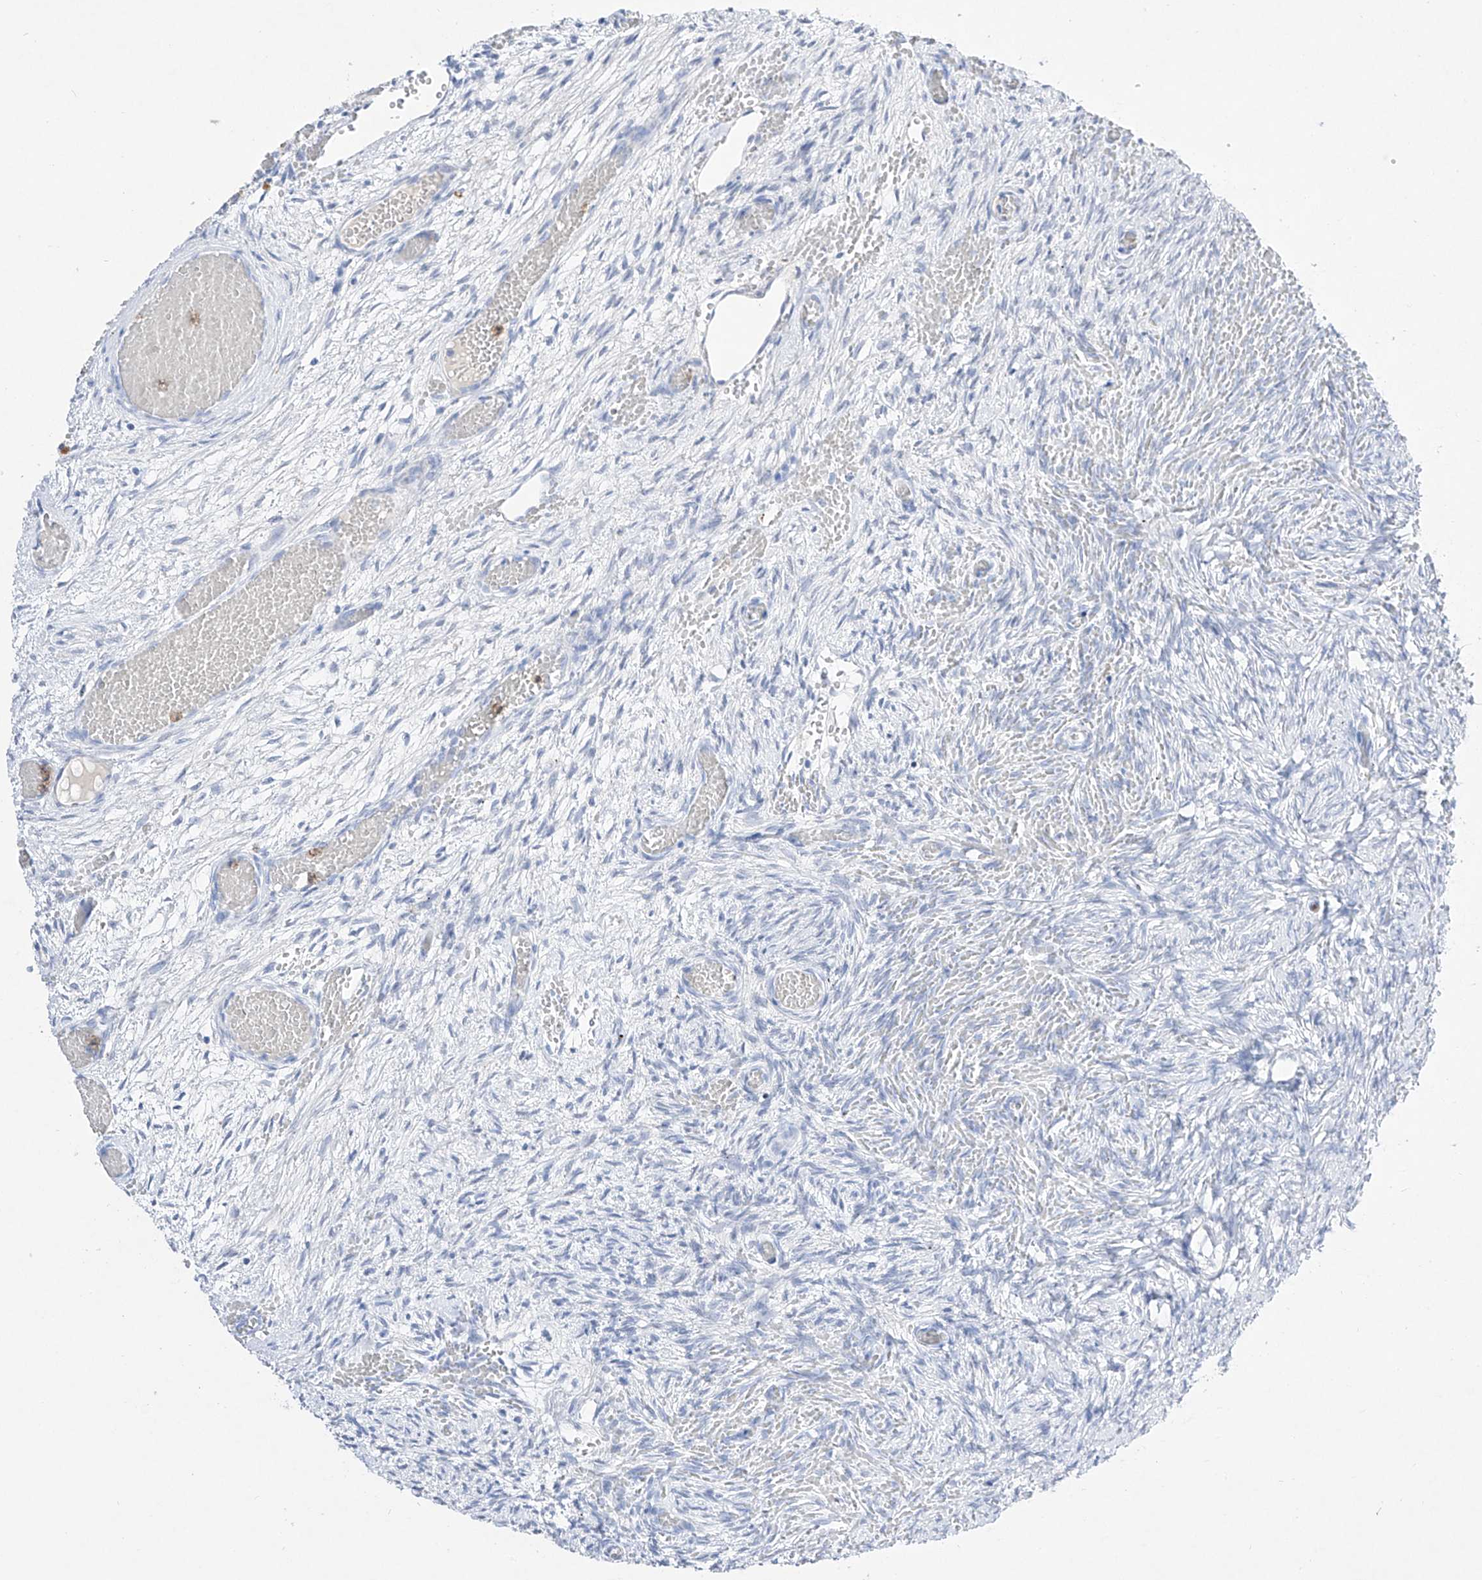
{"staining": {"intensity": "negative", "quantity": "none", "location": "none"}, "tissue": "ovary", "cell_type": "Ovarian stroma cells", "image_type": "normal", "snomed": [{"axis": "morphology", "description": "Adenocarcinoma, NOS"}, {"axis": "topography", "description": "Endometrium"}], "caption": "Immunohistochemistry of benign human ovary shows no staining in ovarian stroma cells. (DAB (3,3'-diaminobenzidine) IHC, high magnification).", "gene": "TM7SF2", "patient": {"sex": "female", "age": 32}}